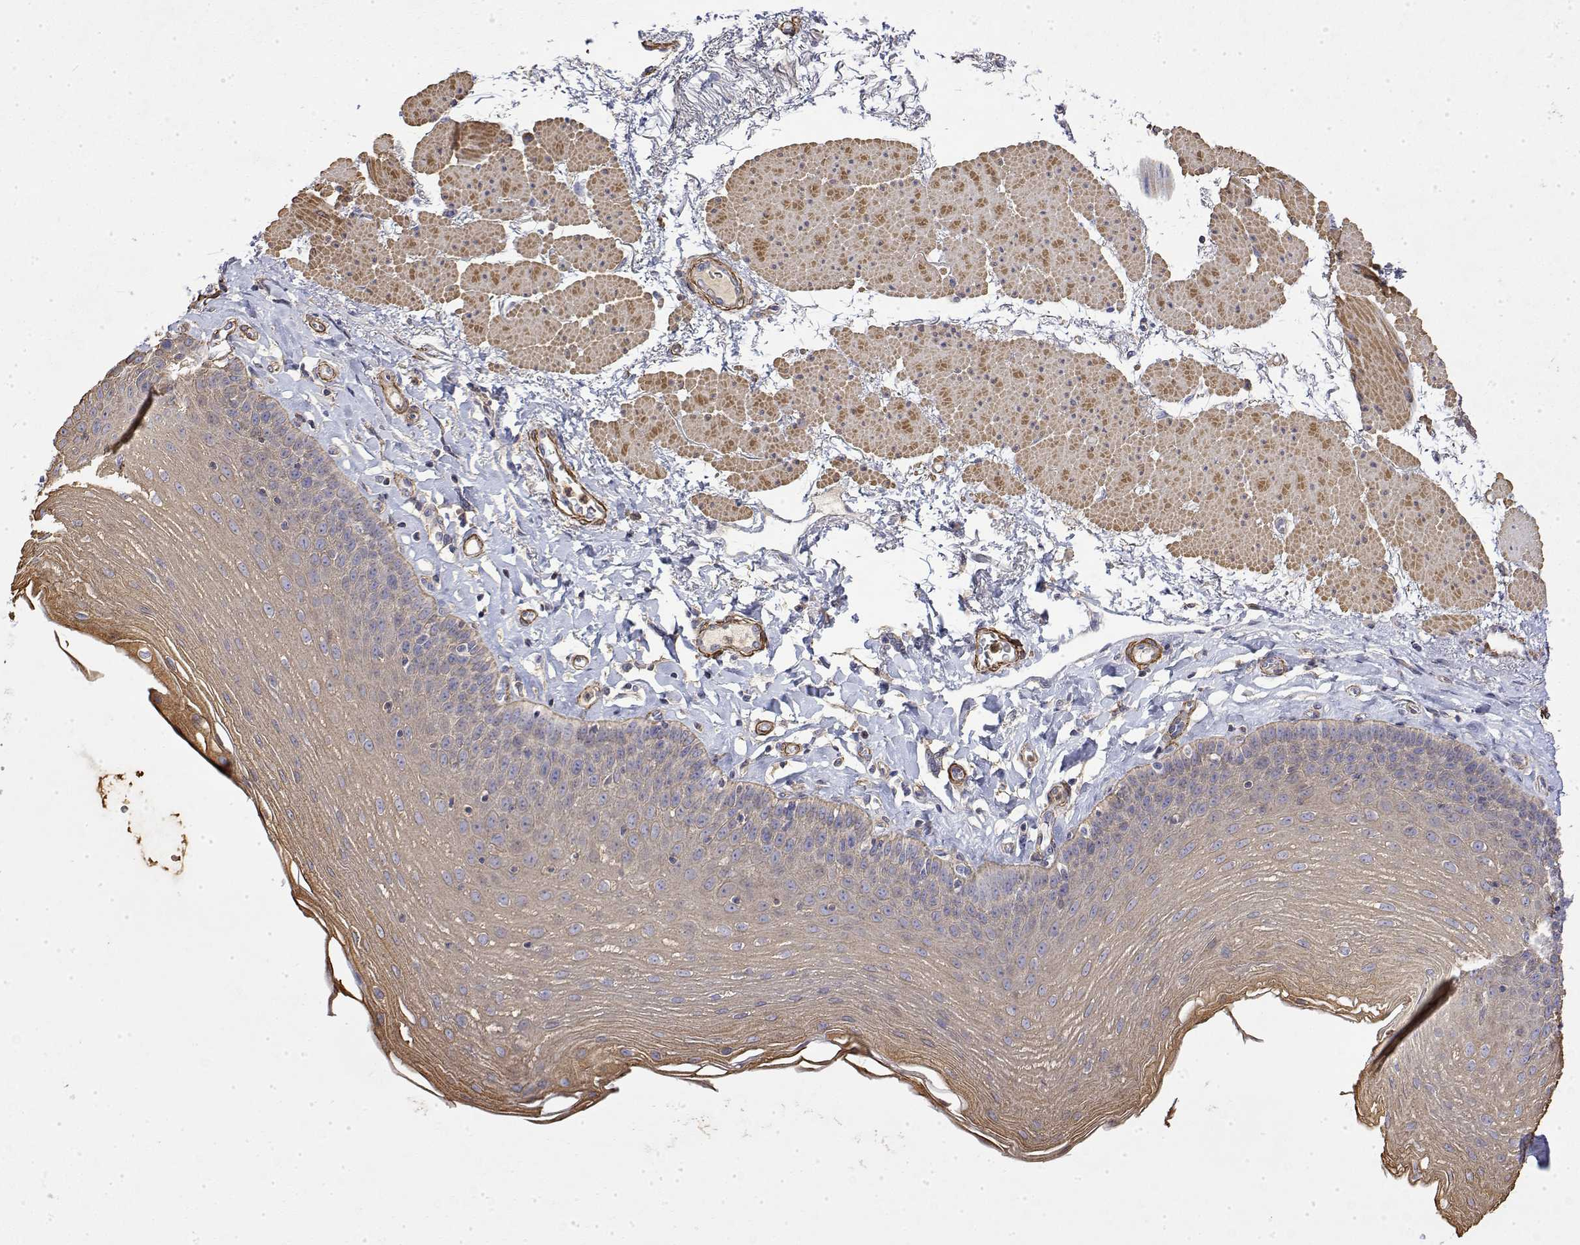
{"staining": {"intensity": "weak", "quantity": "25%-75%", "location": "cytoplasmic/membranous"}, "tissue": "esophagus", "cell_type": "Squamous epithelial cells", "image_type": "normal", "snomed": [{"axis": "morphology", "description": "Normal tissue, NOS"}, {"axis": "topography", "description": "Esophagus"}], "caption": "Protein staining of benign esophagus shows weak cytoplasmic/membranous expression in about 25%-75% of squamous epithelial cells. The staining was performed using DAB (3,3'-diaminobenzidine) to visualize the protein expression in brown, while the nuclei were stained in blue with hematoxylin (Magnification: 20x).", "gene": "SOWAHD", "patient": {"sex": "female", "age": 81}}